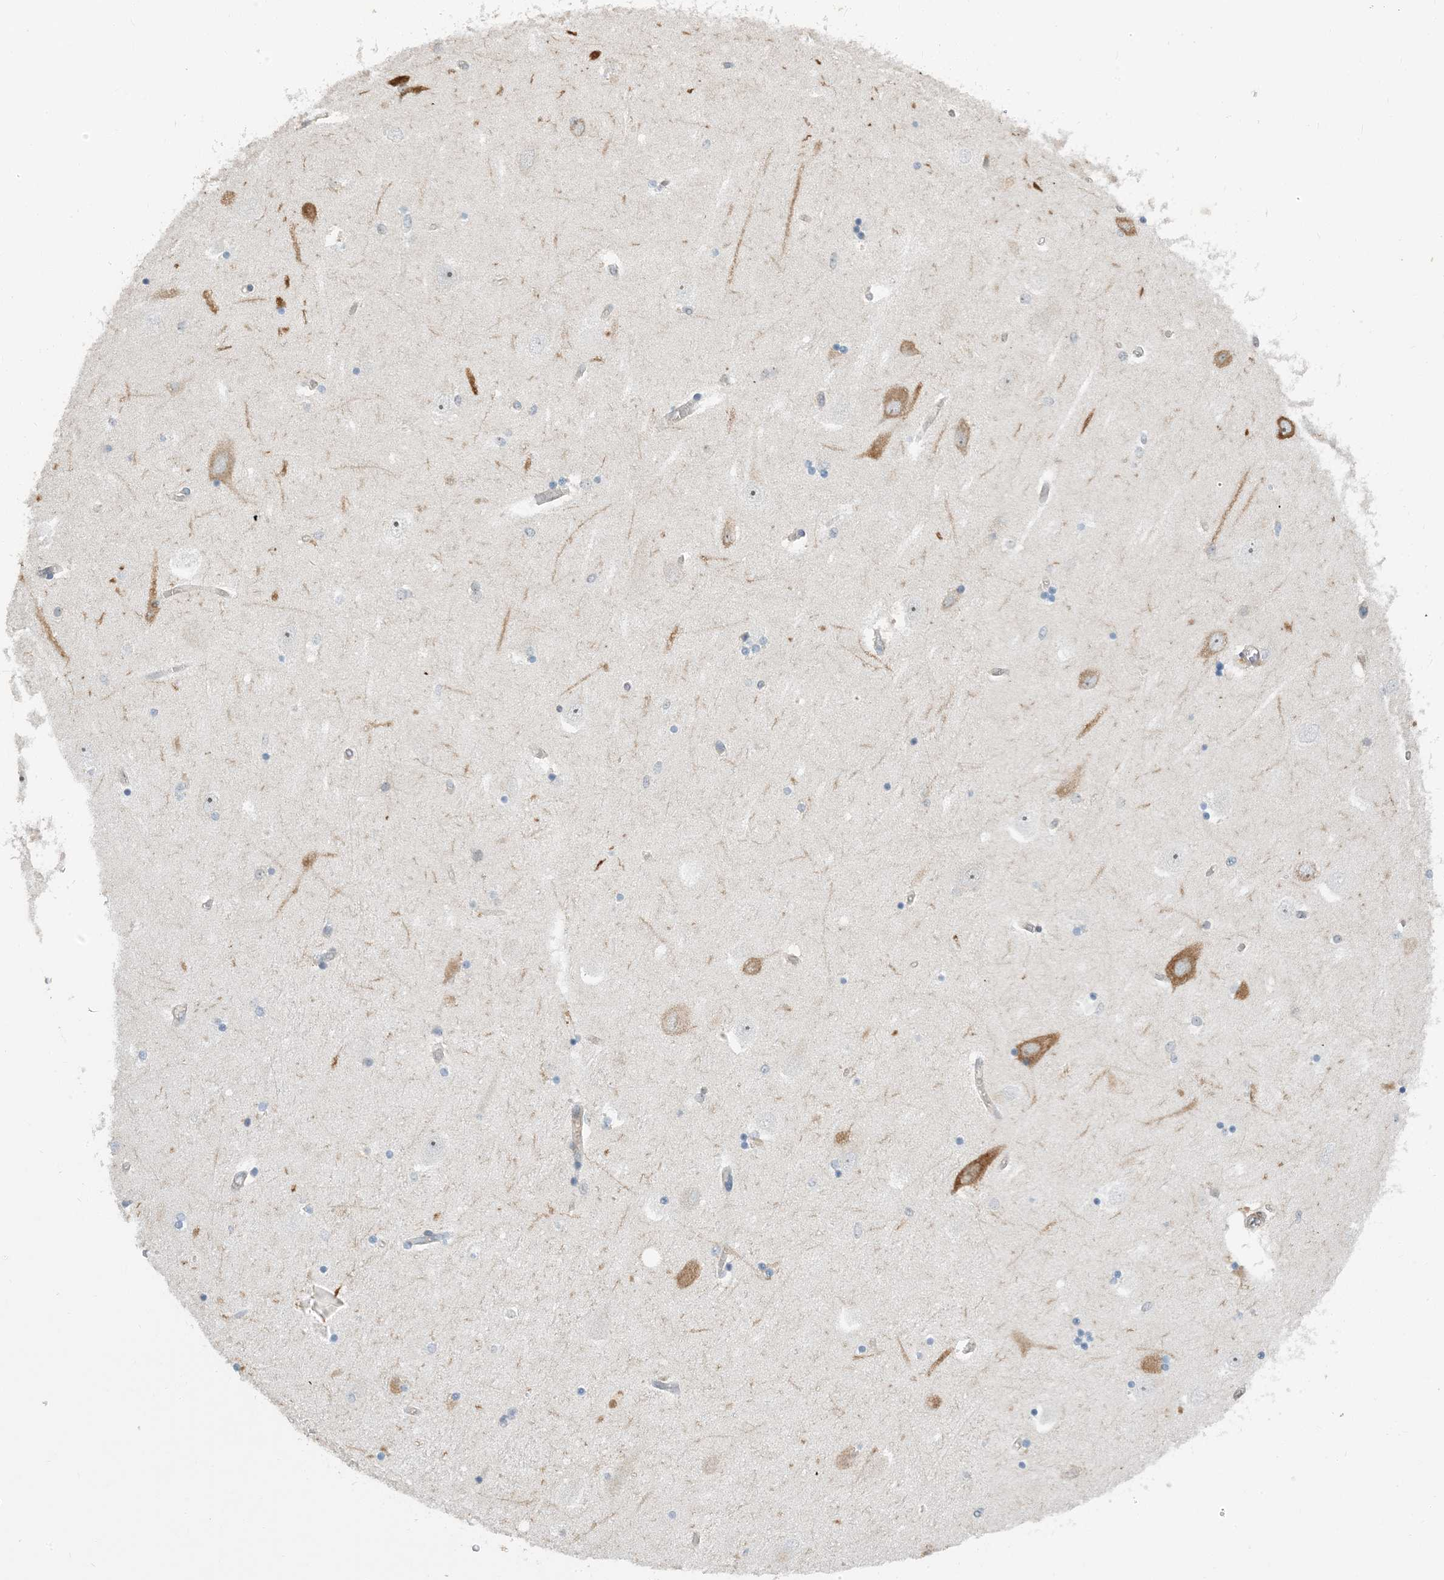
{"staining": {"intensity": "negative", "quantity": "none", "location": "none"}, "tissue": "hippocampus", "cell_type": "Glial cells", "image_type": "normal", "snomed": [{"axis": "morphology", "description": "Normal tissue, NOS"}, {"axis": "topography", "description": "Hippocampus"}], "caption": "Image shows no protein staining in glial cells of unremarkable hippocampus.", "gene": "IL36B", "patient": {"sex": "female", "age": 54}}